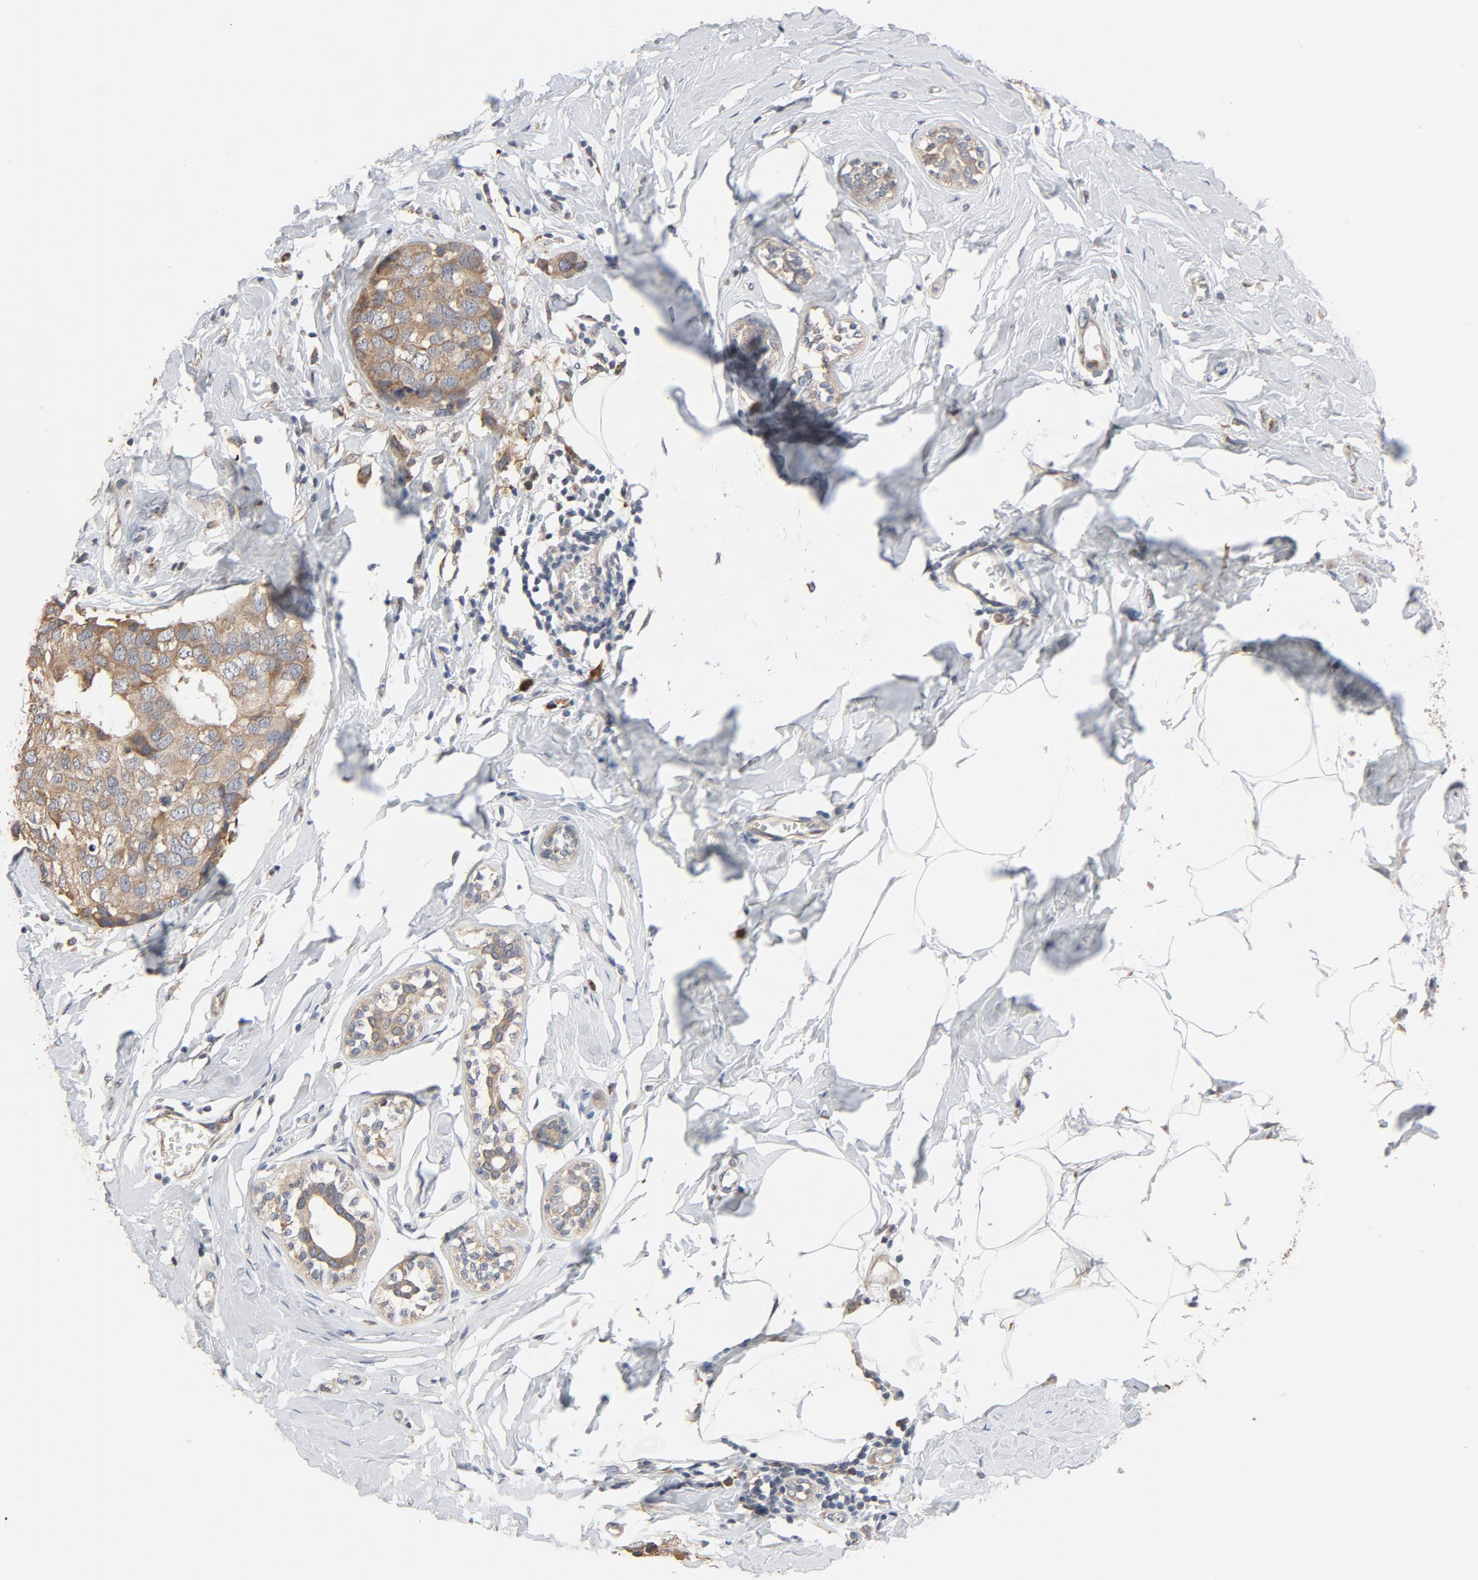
{"staining": {"intensity": "moderate", "quantity": ">75%", "location": "cytoplasmic/membranous"}, "tissue": "breast cancer", "cell_type": "Tumor cells", "image_type": "cancer", "snomed": [{"axis": "morphology", "description": "Normal tissue, NOS"}, {"axis": "morphology", "description": "Duct carcinoma"}, {"axis": "topography", "description": "Breast"}], "caption": "A medium amount of moderate cytoplasmic/membranous positivity is identified in approximately >75% of tumor cells in invasive ductal carcinoma (breast) tissue.", "gene": "TLR4", "patient": {"sex": "female", "age": 50}}